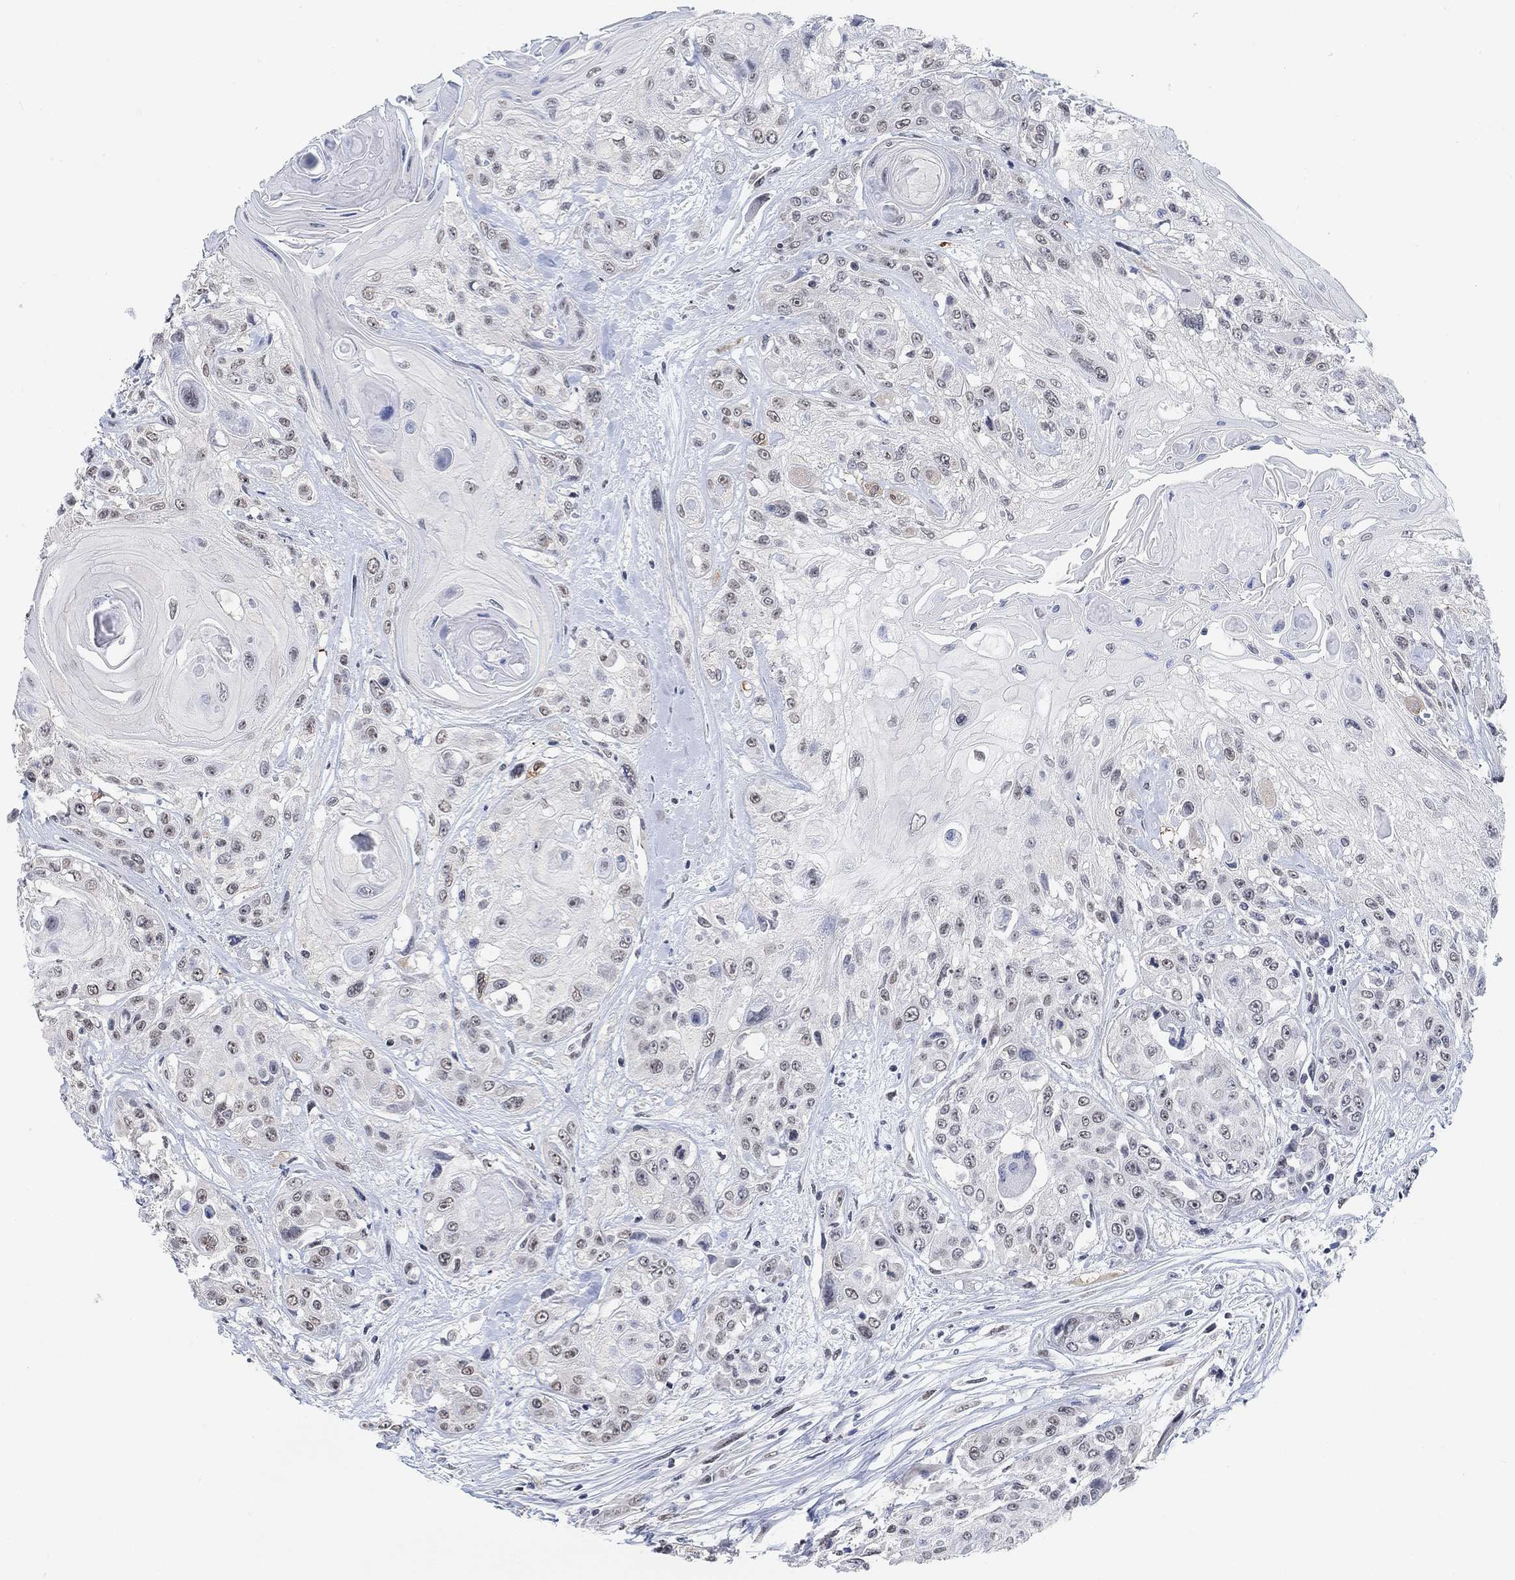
{"staining": {"intensity": "weak", "quantity": "<25%", "location": "nuclear"}, "tissue": "head and neck cancer", "cell_type": "Tumor cells", "image_type": "cancer", "snomed": [{"axis": "morphology", "description": "Squamous cell carcinoma, NOS"}, {"axis": "topography", "description": "Head-Neck"}], "caption": "Head and neck cancer stained for a protein using immunohistochemistry (IHC) demonstrates no positivity tumor cells.", "gene": "PURG", "patient": {"sex": "female", "age": 59}}